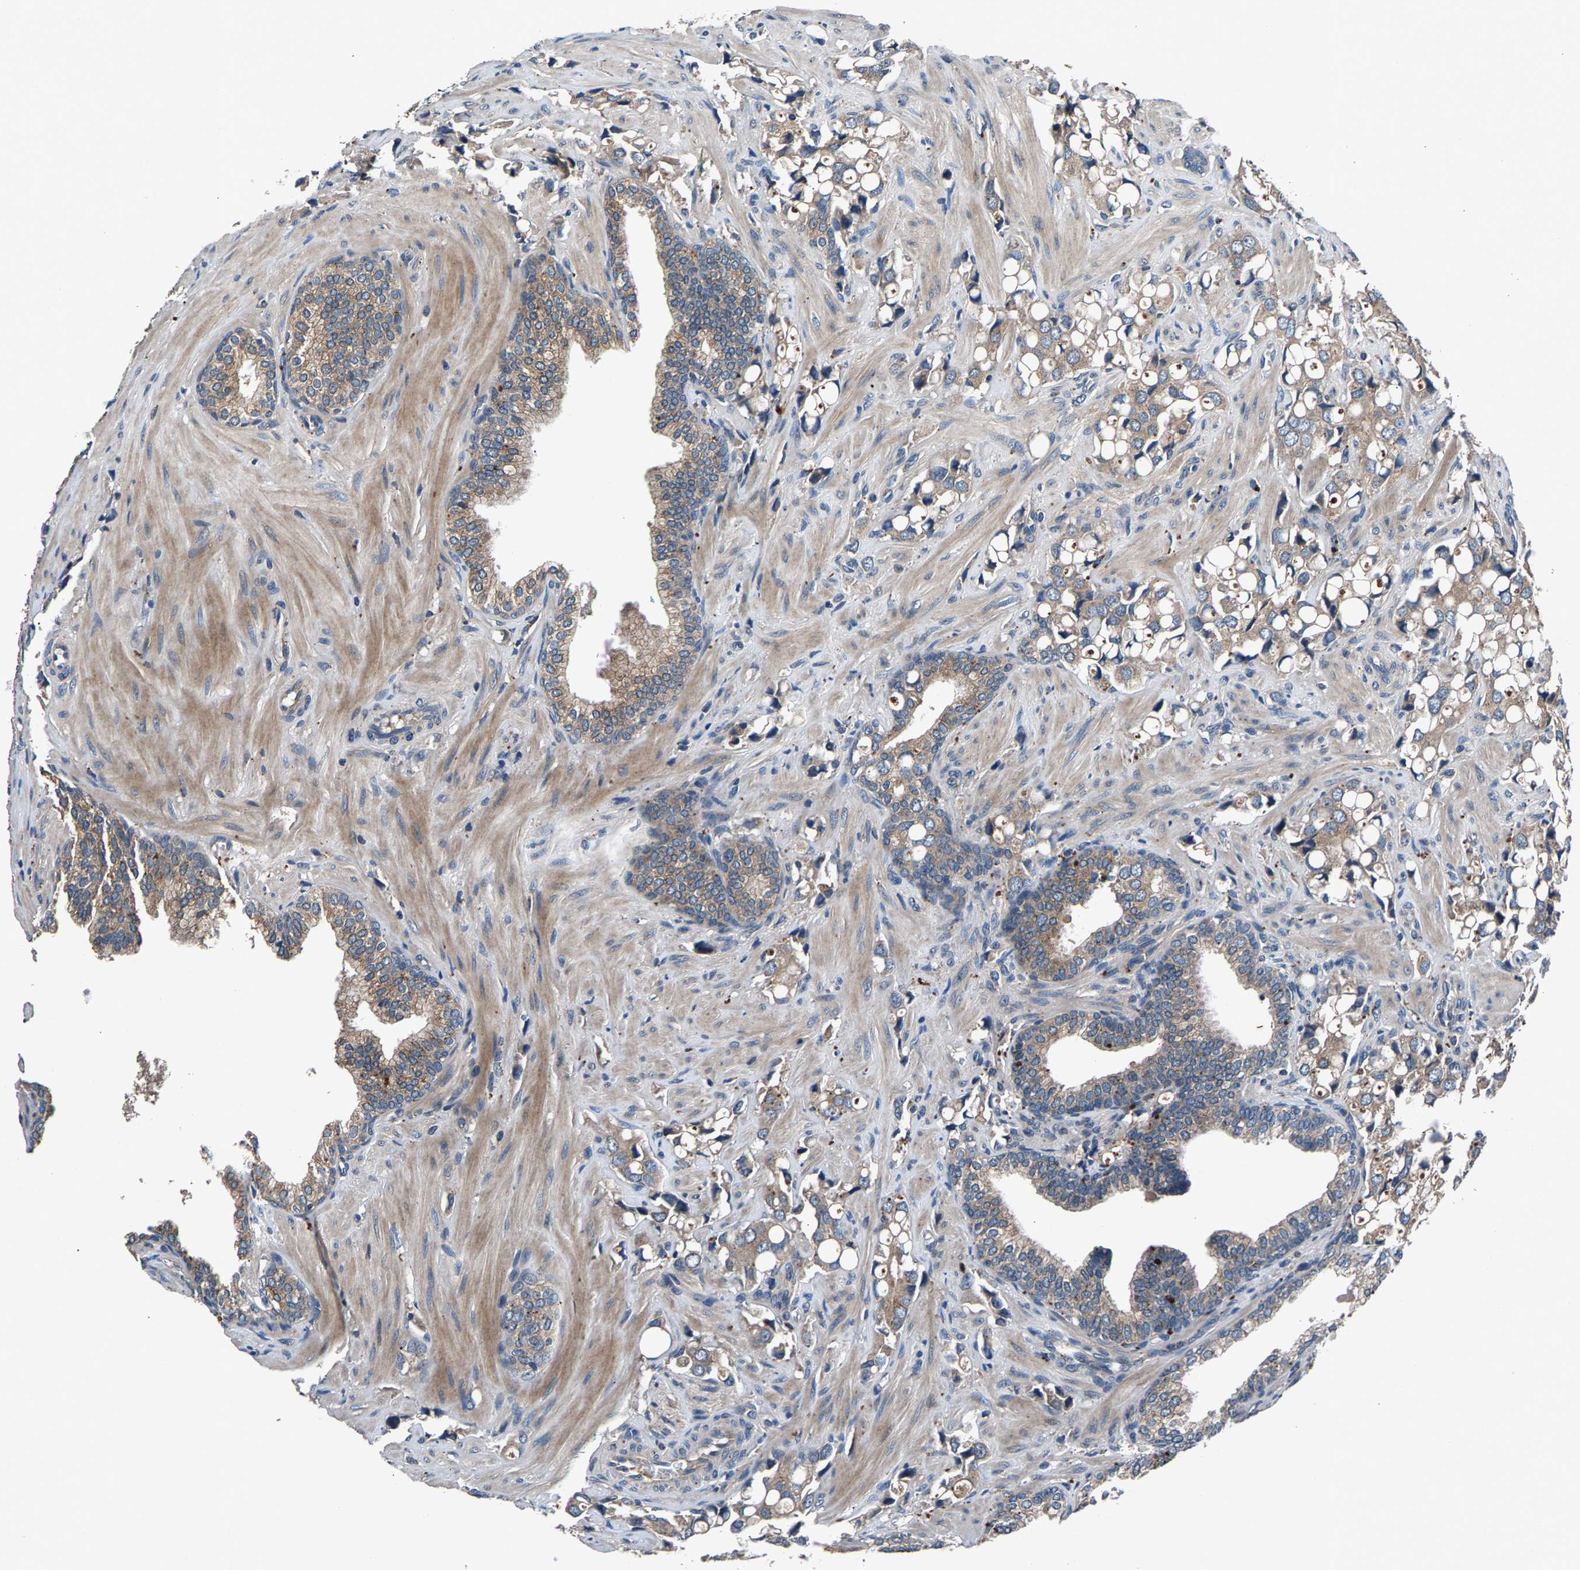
{"staining": {"intensity": "weak", "quantity": ">75%", "location": "cytoplasmic/membranous"}, "tissue": "prostate cancer", "cell_type": "Tumor cells", "image_type": "cancer", "snomed": [{"axis": "morphology", "description": "Adenocarcinoma, High grade"}, {"axis": "topography", "description": "Prostate"}], "caption": "Tumor cells reveal weak cytoplasmic/membranous staining in approximately >75% of cells in prostate adenocarcinoma (high-grade).", "gene": "PRXL2C", "patient": {"sex": "male", "age": 52}}